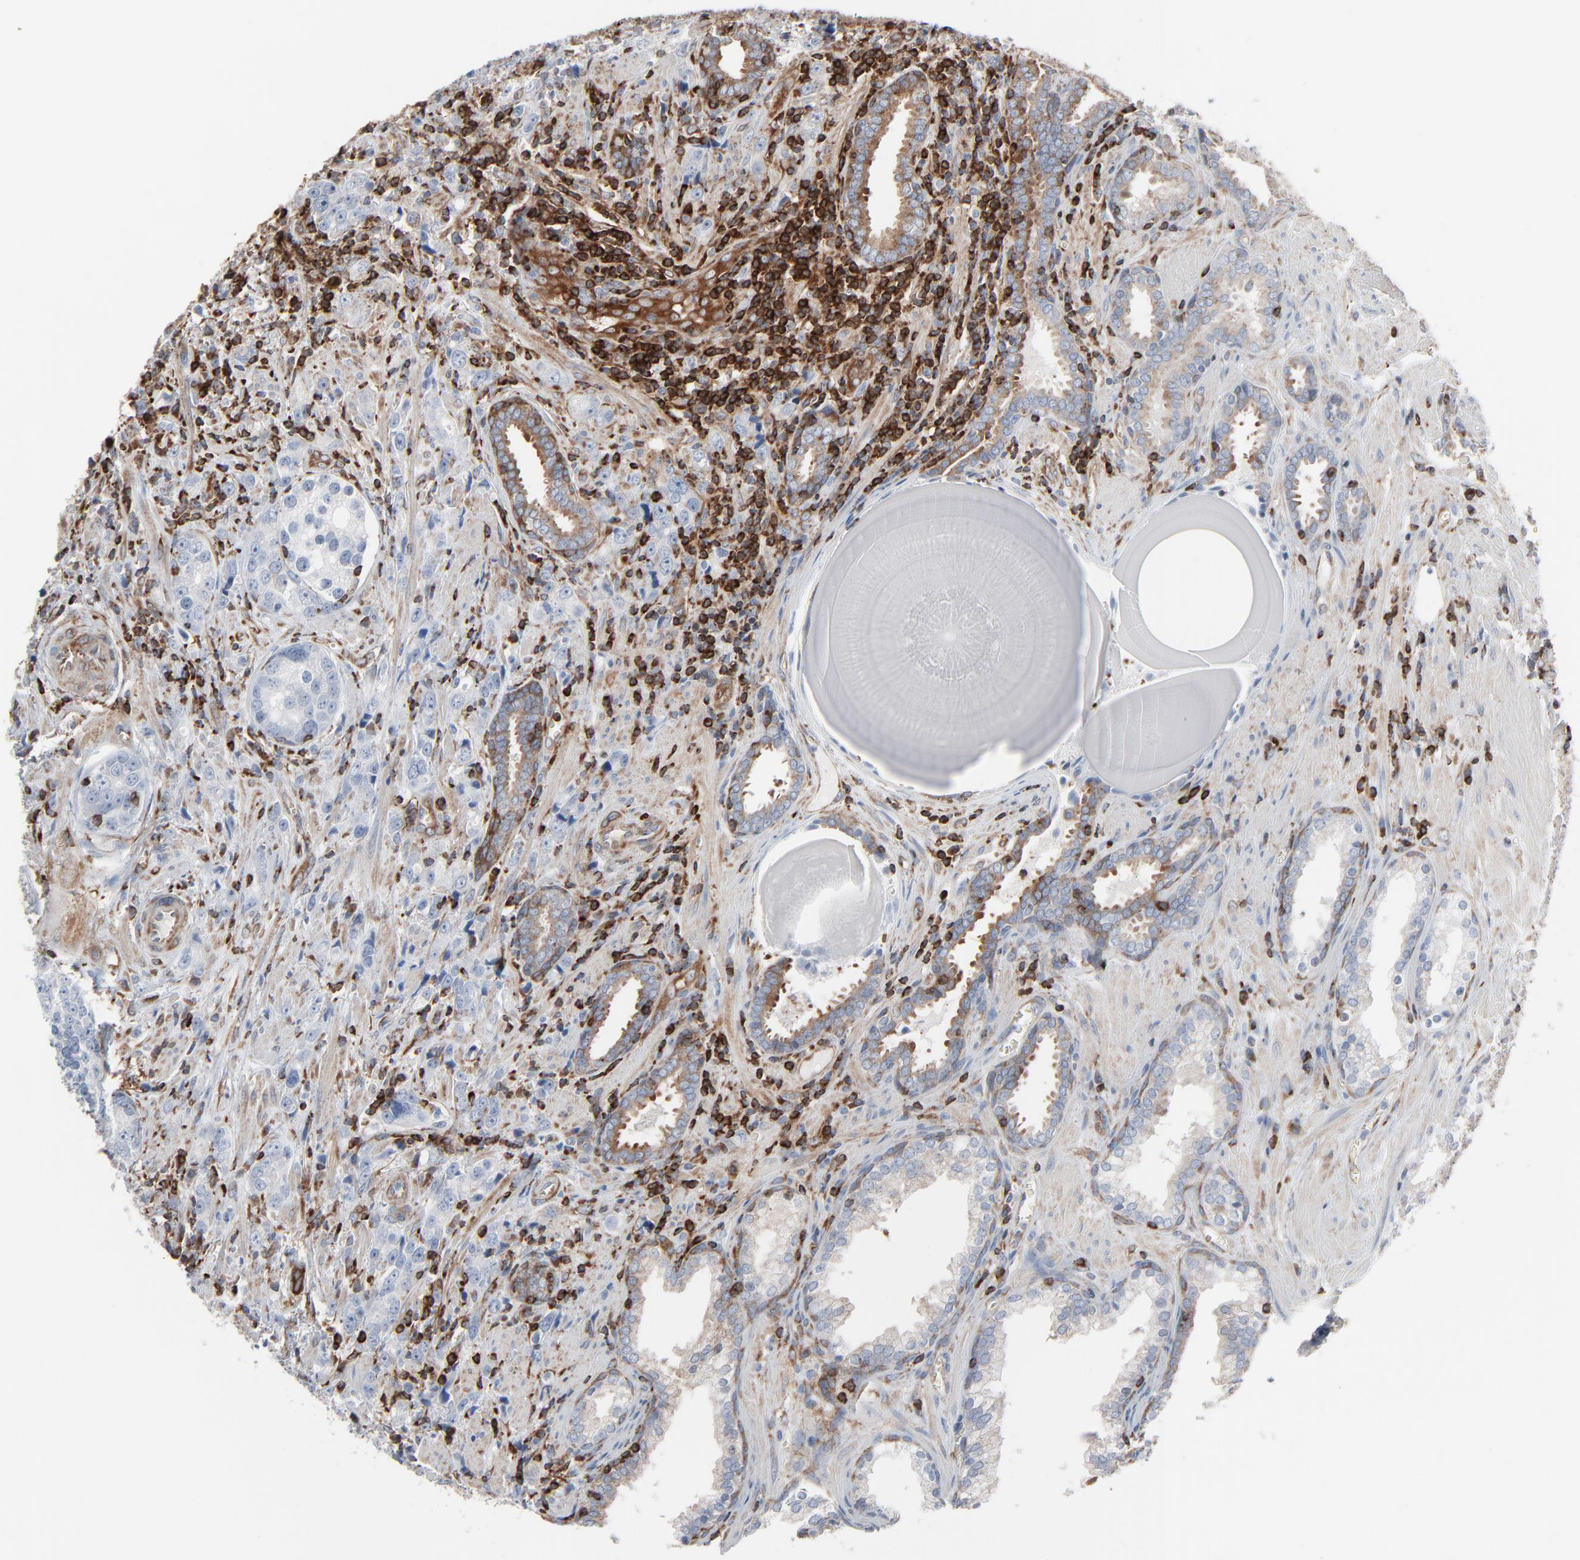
{"staining": {"intensity": "negative", "quantity": "none", "location": "none"}, "tissue": "prostate cancer", "cell_type": "Tumor cells", "image_type": "cancer", "snomed": [{"axis": "morphology", "description": "Adenocarcinoma, High grade"}, {"axis": "topography", "description": "Prostate"}], "caption": "Tumor cells show no significant protein expression in high-grade adenocarcinoma (prostate).", "gene": "OPTN", "patient": {"sex": "male", "age": 71}}